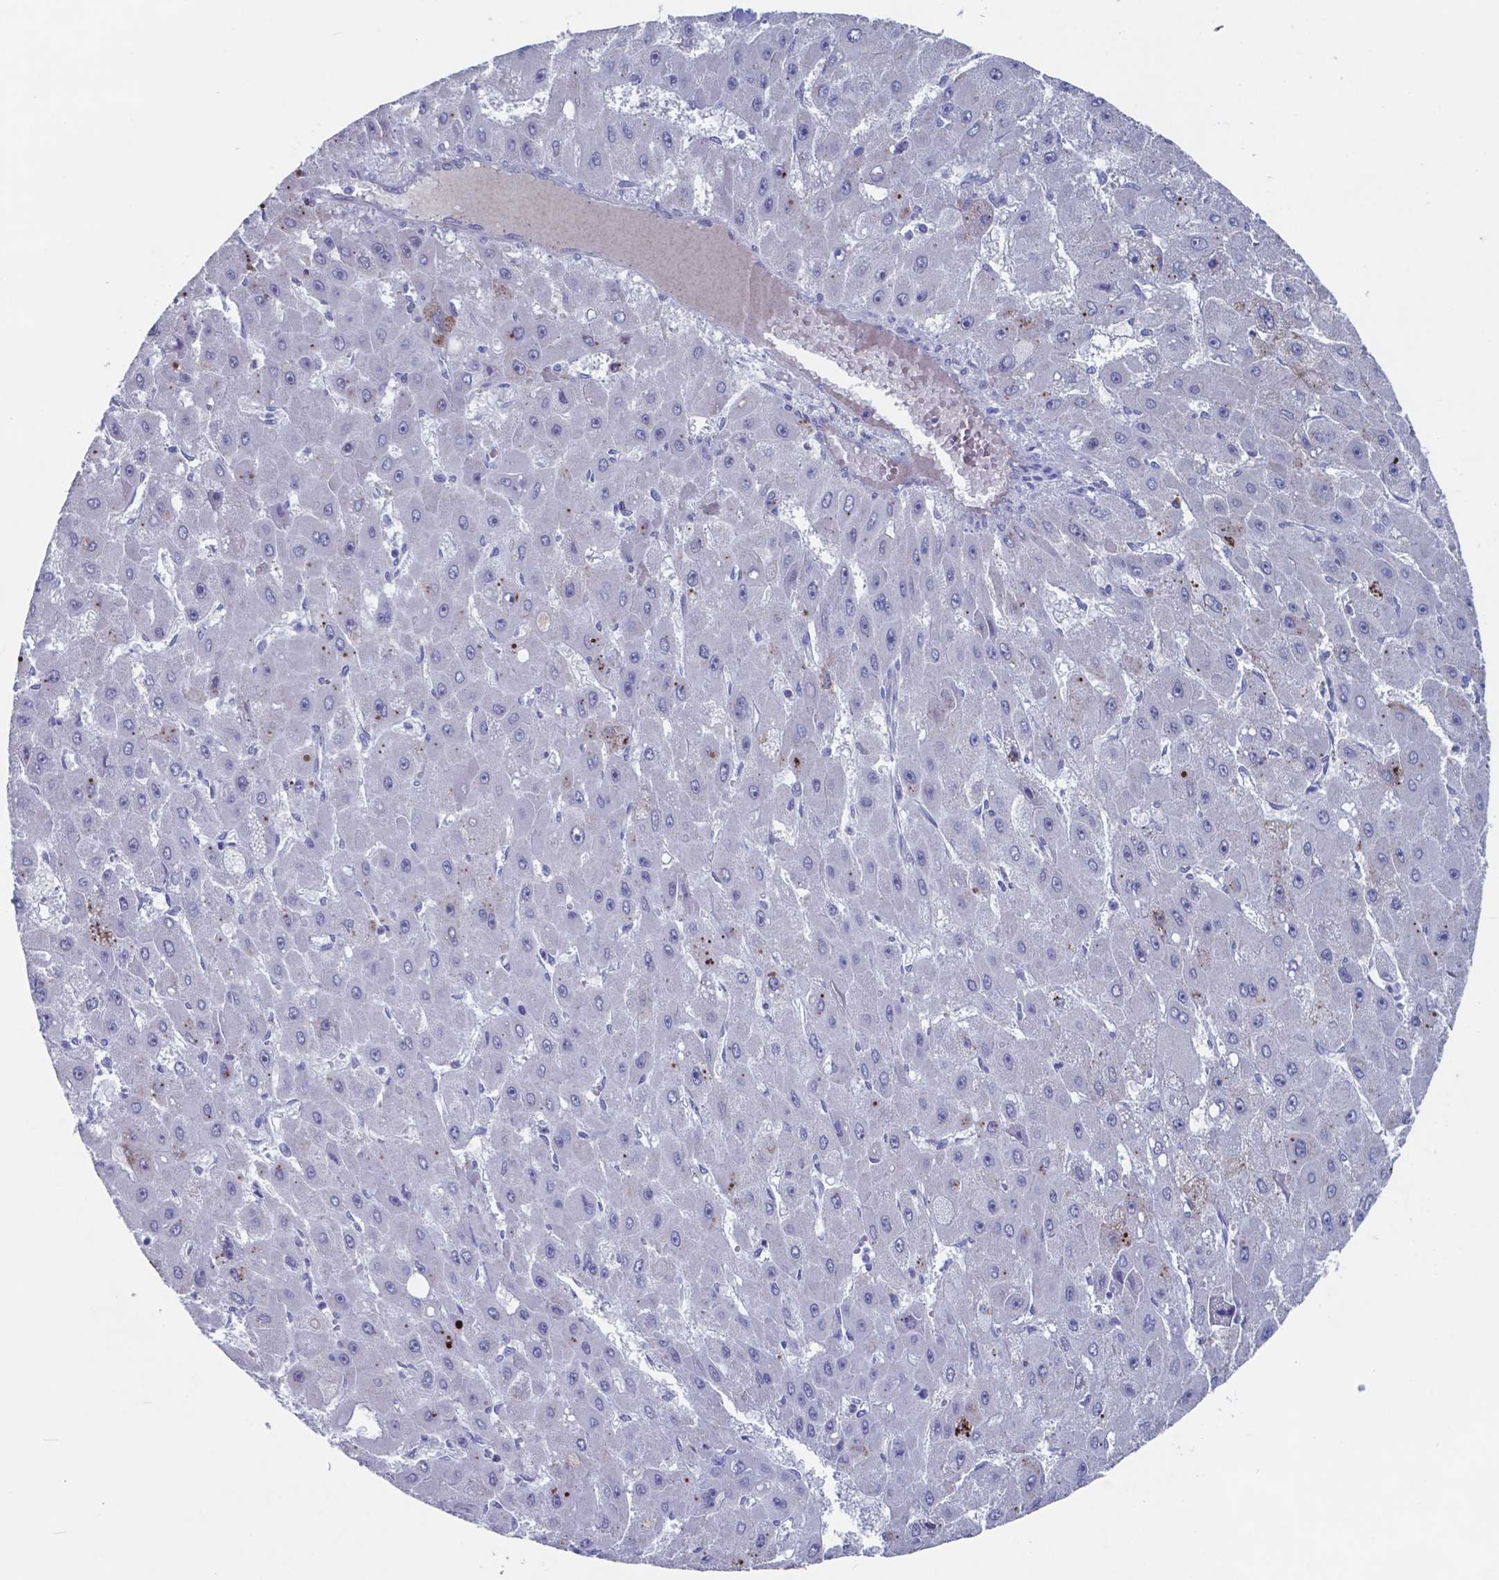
{"staining": {"intensity": "negative", "quantity": "none", "location": "none"}, "tissue": "liver cancer", "cell_type": "Tumor cells", "image_type": "cancer", "snomed": [{"axis": "morphology", "description": "Carcinoma, Hepatocellular, NOS"}, {"axis": "topography", "description": "Liver"}], "caption": "Immunohistochemistry micrograph of neoplastic tissue: human hepatocellular carcinoma (liver) stained with DAB (3,3'-diaminobenzidine) demonstrates no significant protein staining in tumor cells.", "gene": "TTR", "patient": {"sex": "female", "age": 25}}